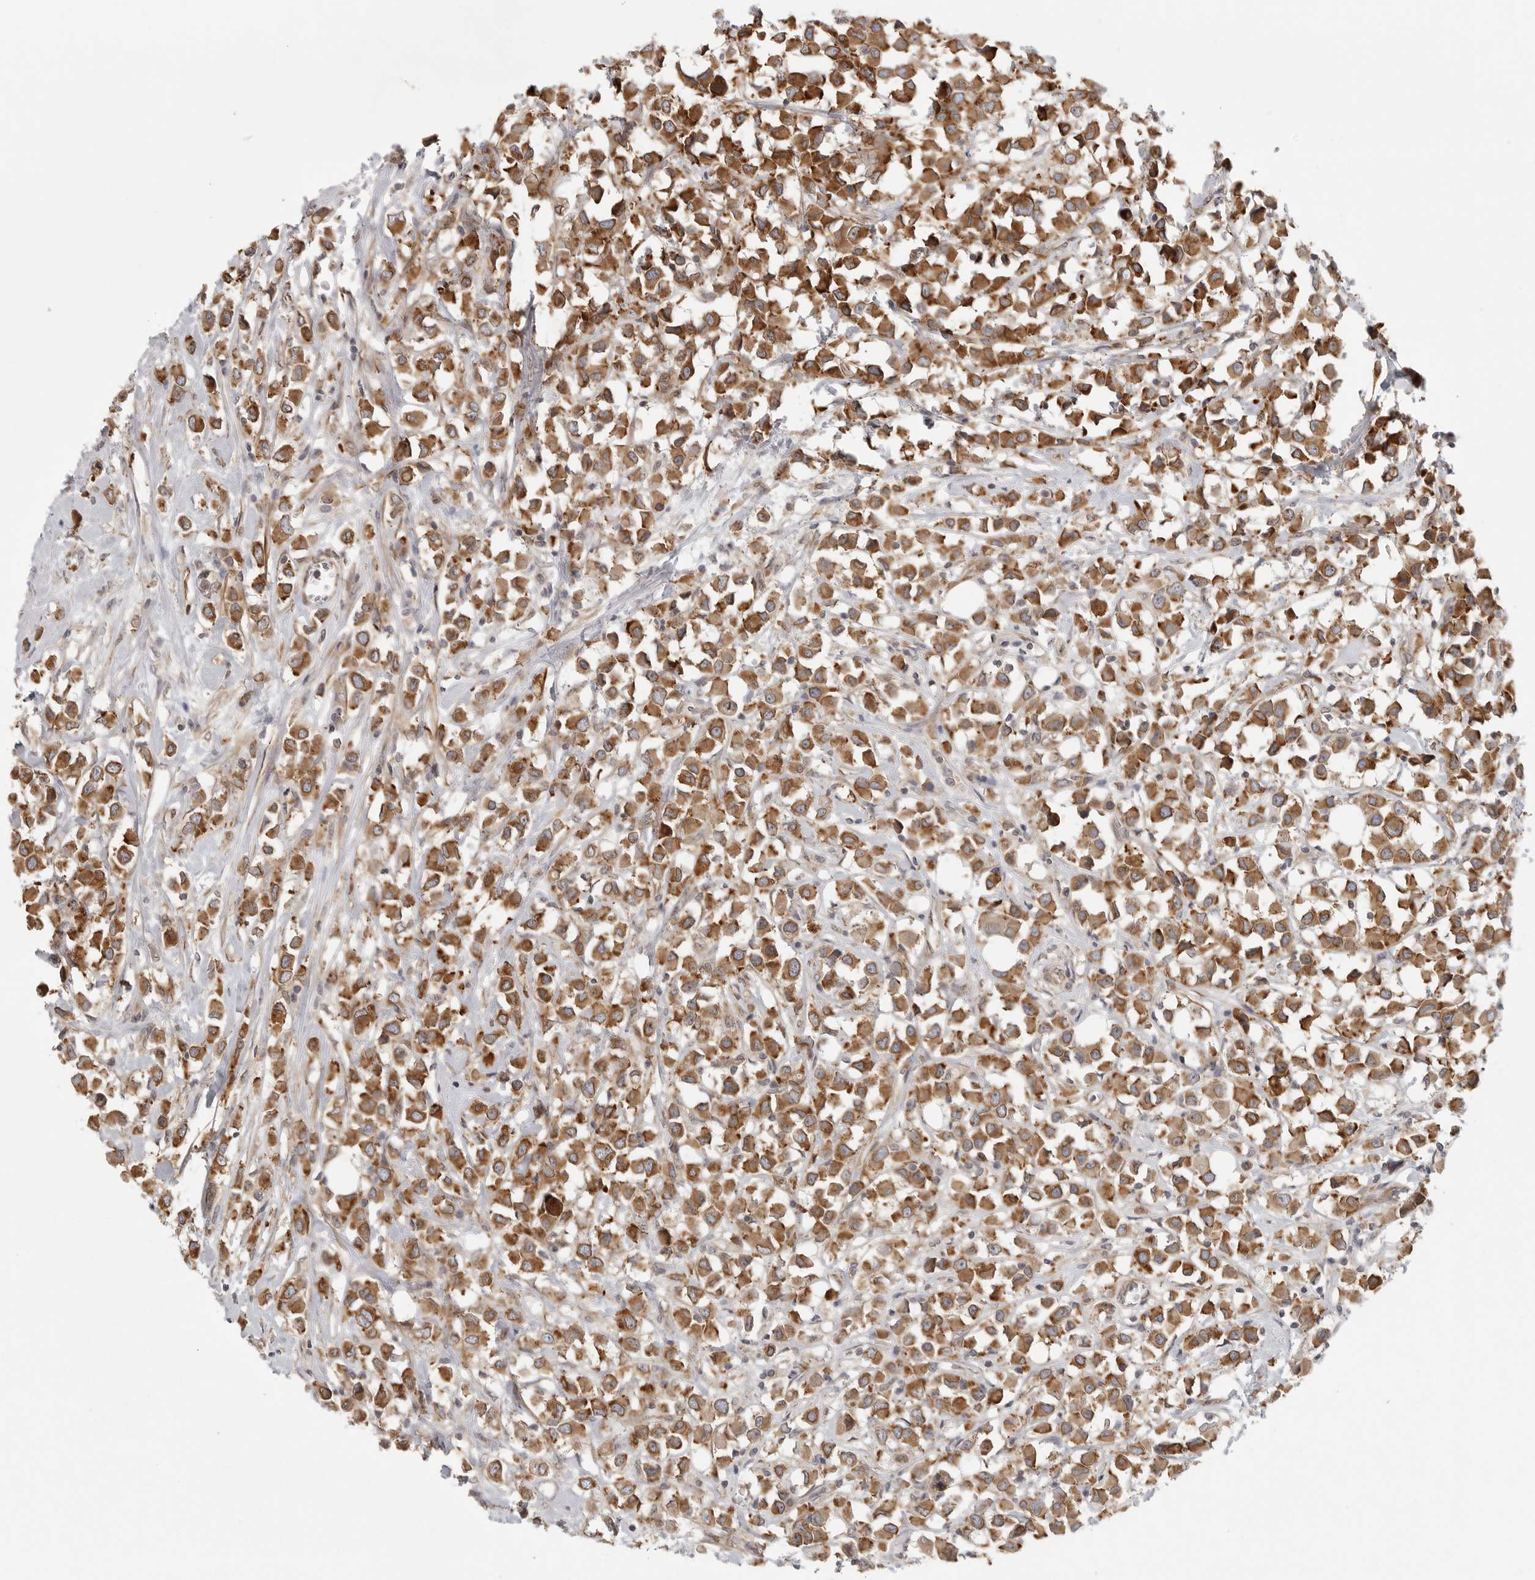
{"staining": {"intensity": "moderate", "quantity": ">75%", "location": "cytoplasmic/membranous"}, "tissue": "breast cancer", "cell_type": "Tumor cells", "image_type": "cancer", "snomed": [{"axis": "morphology", "description": "Duct carcinoma"}, {"axis": "topography", "description": "Breast"}], "caption": "Human breast cancer (infiltrating ductal carcinoma) stained with a brown dye demonstrates moderate cytoplasmic/membranous positive positivity in about >75% of tumor cells.", "gene": "CERS2", "patient": {"sex": "female", "age": 61}}